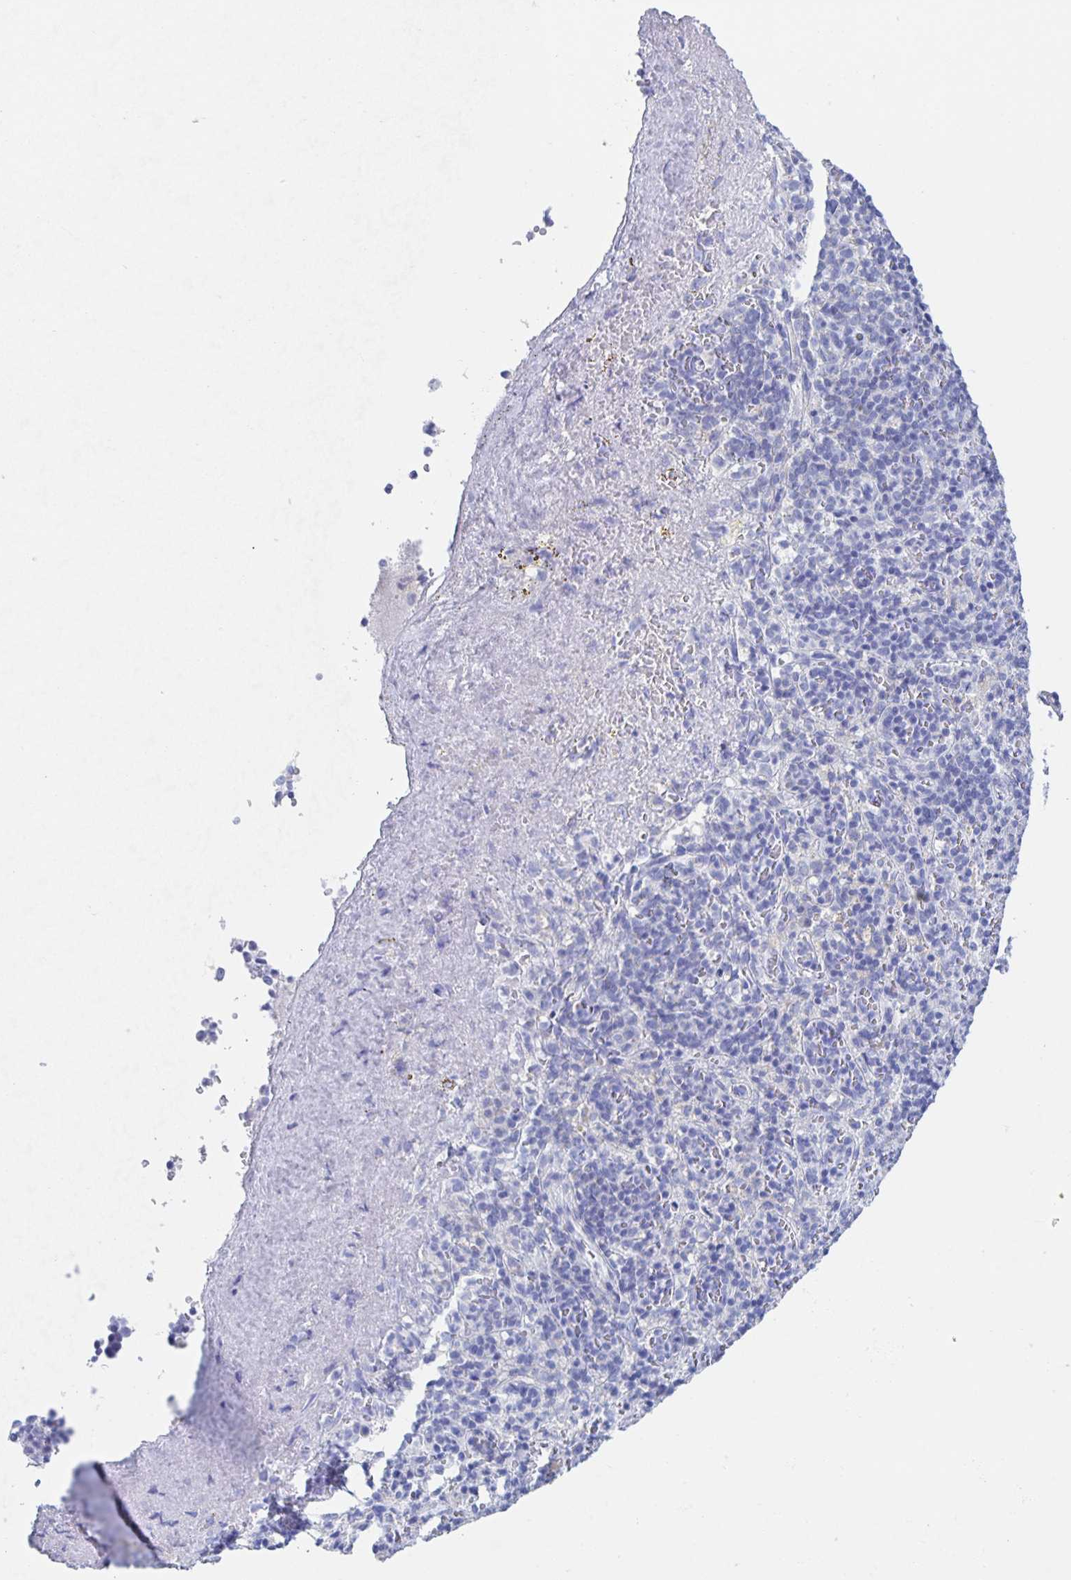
{"staining": {"intensity": "negative", "quantity": "none", "location": "none"}, "tissue": "spleen", "cell_type": "Cells in red pulp", "image_type": "normal", "snomed": [{"axis": "morphology", "description": "Normal tissue, NOS"}, {"axis": "topography", "description": "Spleen"}], "caption": "High power microscopy histopathology image of an immunohistochemistry photomicrograph of benign spleen, revealing no significant expression in cells in red pulp. Nuclei are stained in blue.", "gene": "DMBT1", "patient": {"sex": "female", "age": 74}}